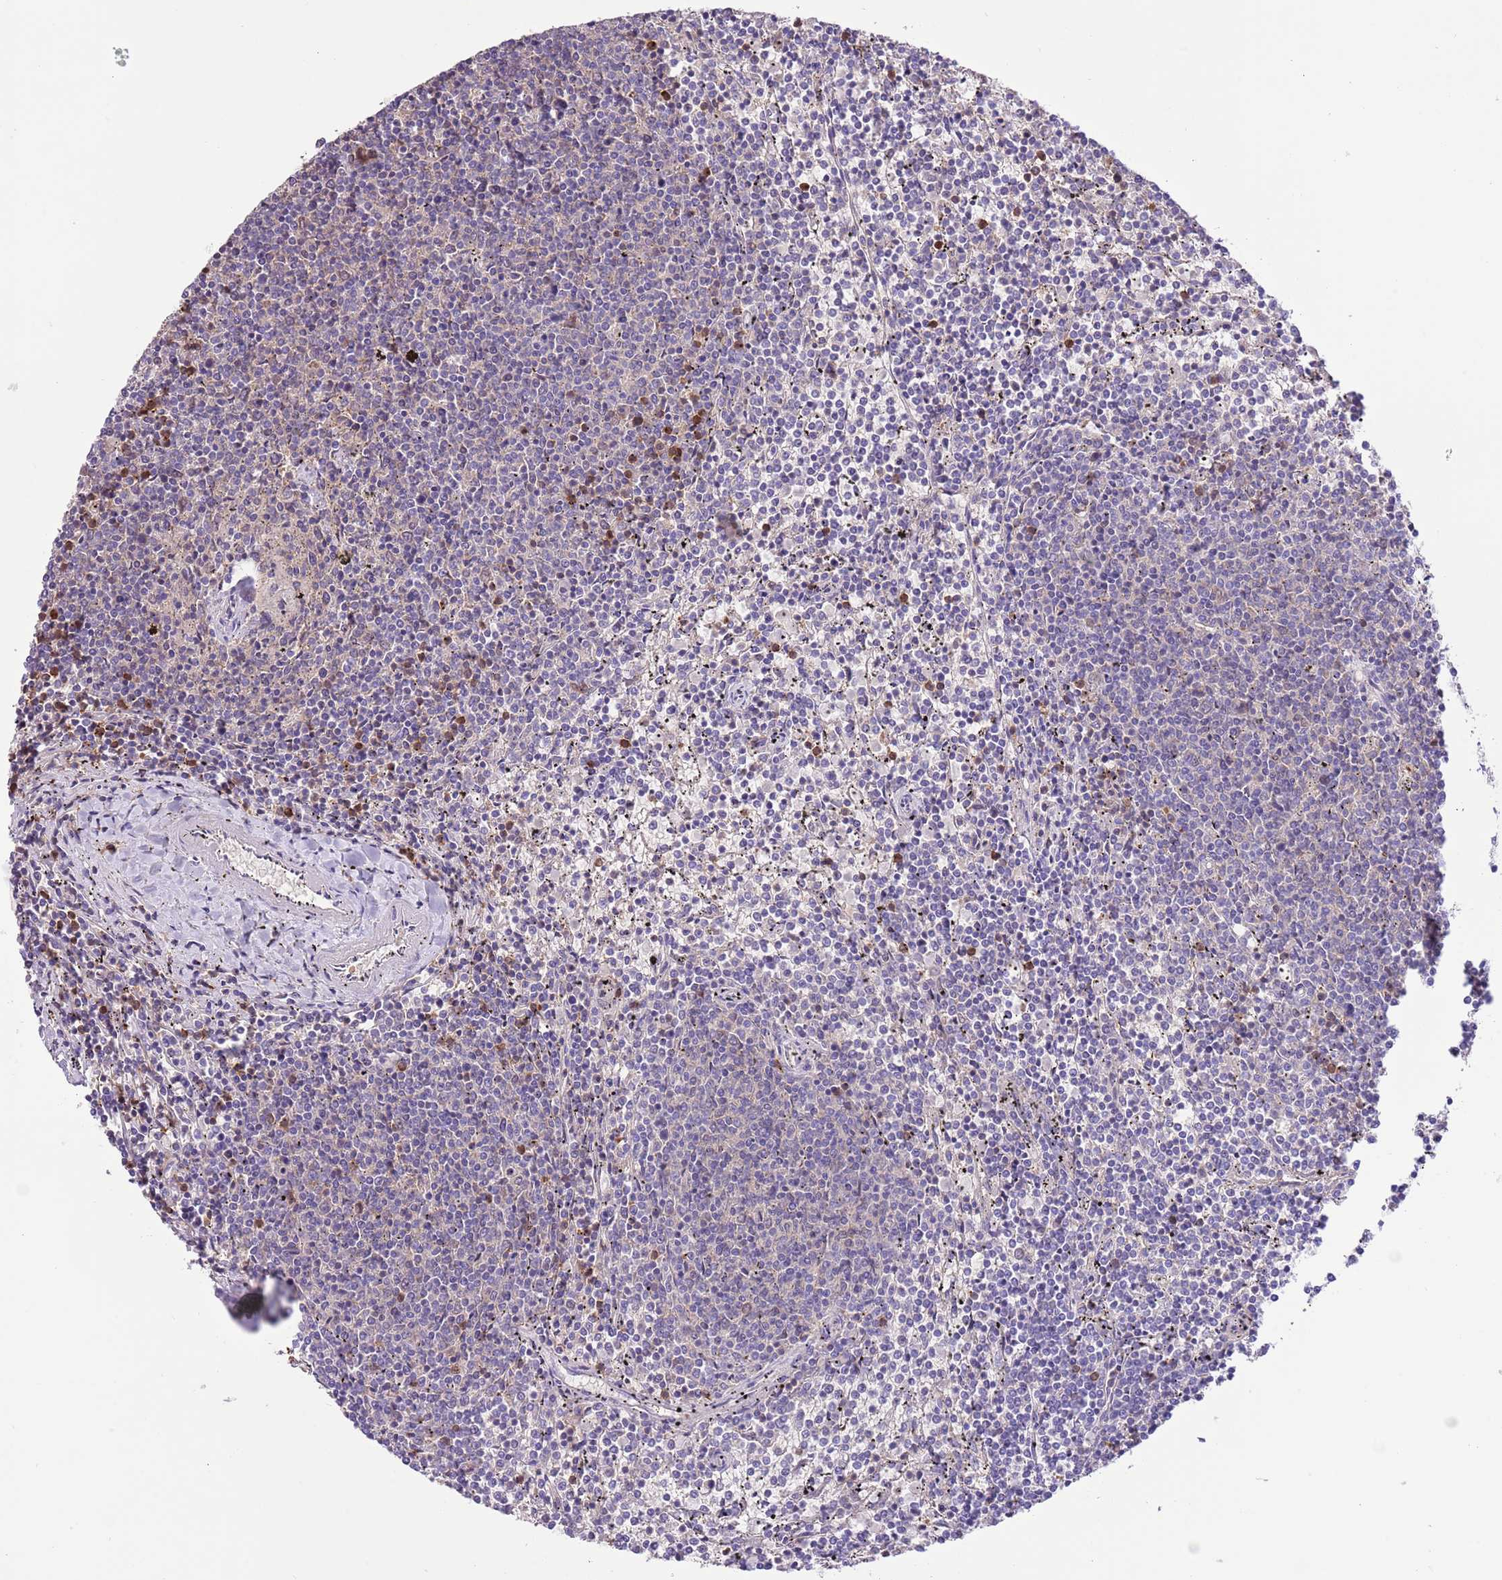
{"staining": {"intensity": "negative", "quantity": "none", "location": "none"}, "tissue": "lymphoma", "cell_type": "Tumor cells", "image_type": "cancer", "snomed": [{"axis": "morphology", "description": "Malignant lymphoma, non-Hodgkin's type, Low grade"}, {"axis": "topography", "description": "Spleen"}], "caption": "Tumor cells are negative for brown protein staining in lymphoma.", "gene": "PRR32", "patient": {"sex": "female", "age": 50}}